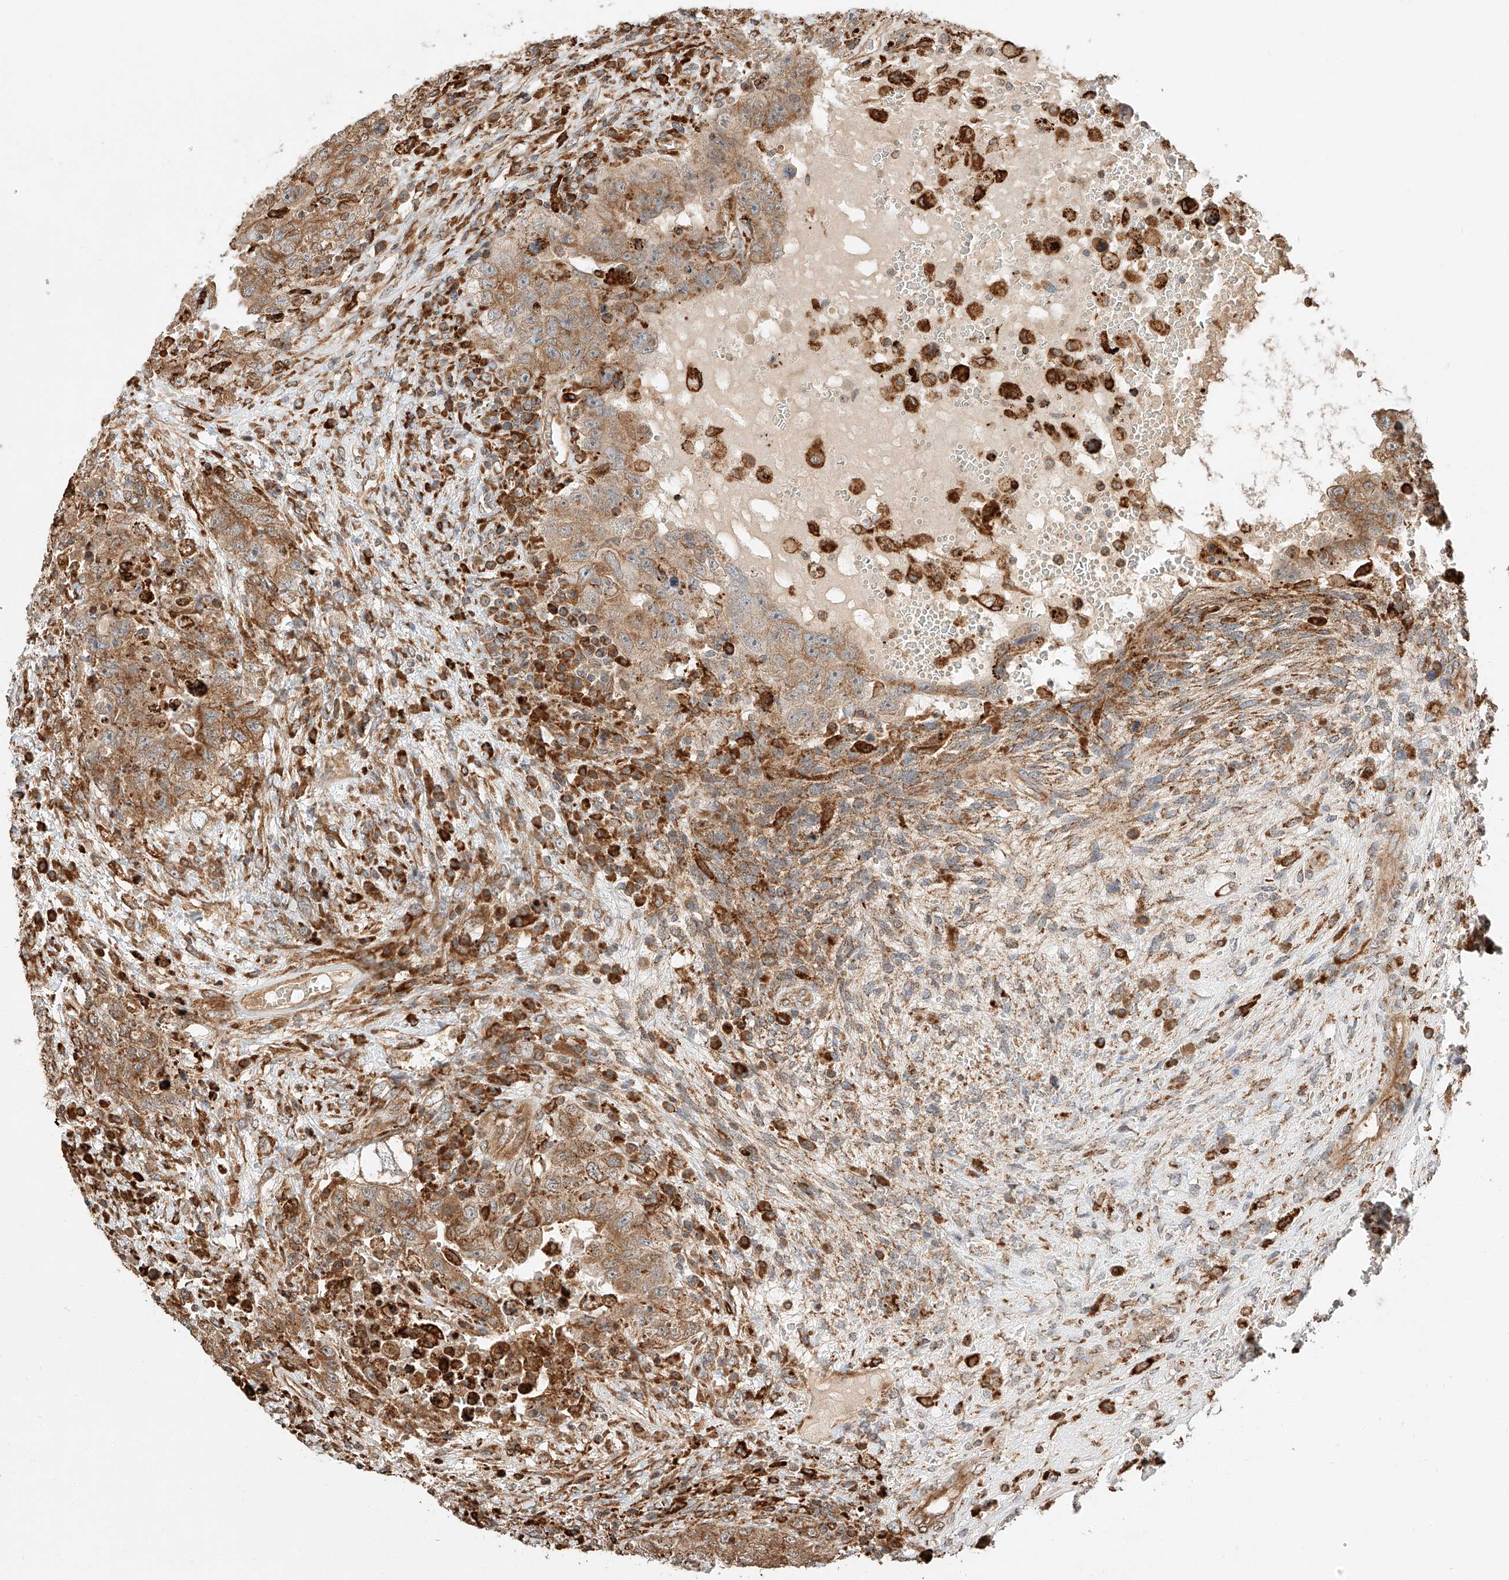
{"staining": {"intensity": "moderate", "quantity": ">75%", "location": "cytoplasmic/membranous"}, "tissue": "testis cancer", "cell_type": "Tumor cells", "image_type": "cancer", "snomed": [{"axis": "morphology", "description": "Carcinoma, Embryonal, NOS"}, {"axis": "topography", "description": "Testis"}], "caption": "Protein staining demonstrates moderate cytoplasmic/membranous staining in approximately >75% of tumor cells in testis cancer (embryonal carcinoma).", "gene": "ZNF84", "patient": {"sex": "male", "age": 26}}